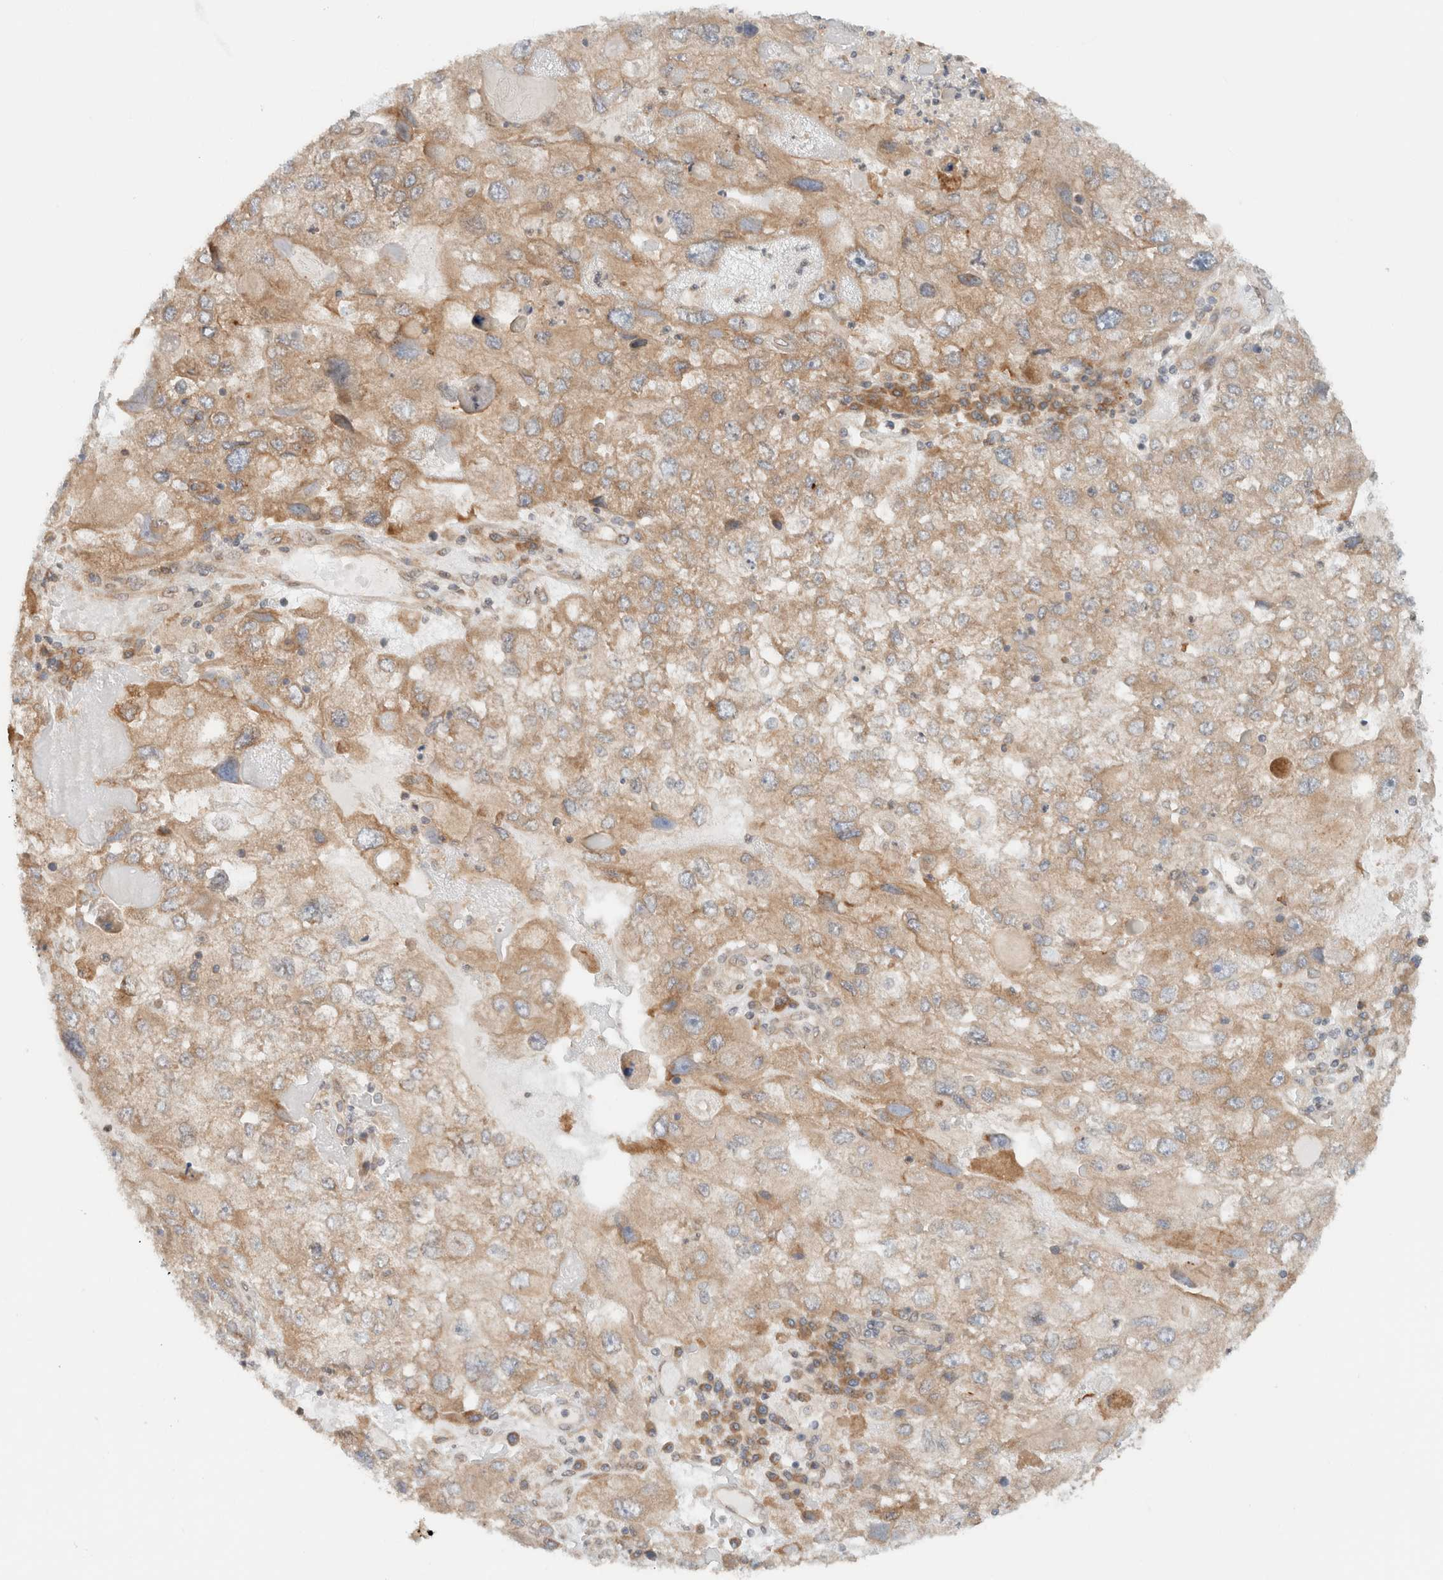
{"staining": {"intensity": "weak", "quantity": ">75%", "location": "cytoplasmic/membranous"}, "tissue": "endometrial cancer", "cell_type": "Tumor cells", "image_type": "cancer", "snomed": [{"axis": "morphology", "description": "Adenocarcinoma, NOS"}, {"axis": "topography", "description": "Endometrium"}], "caption": "This micrograph displays IHC staining of endometrial adenocarcinoma, with low weak cytoplasmic/membranous expression in about >75% of tumor cells.", "gene": "ARFGEF2", "patient": {"sex": "female", "age": 49}}